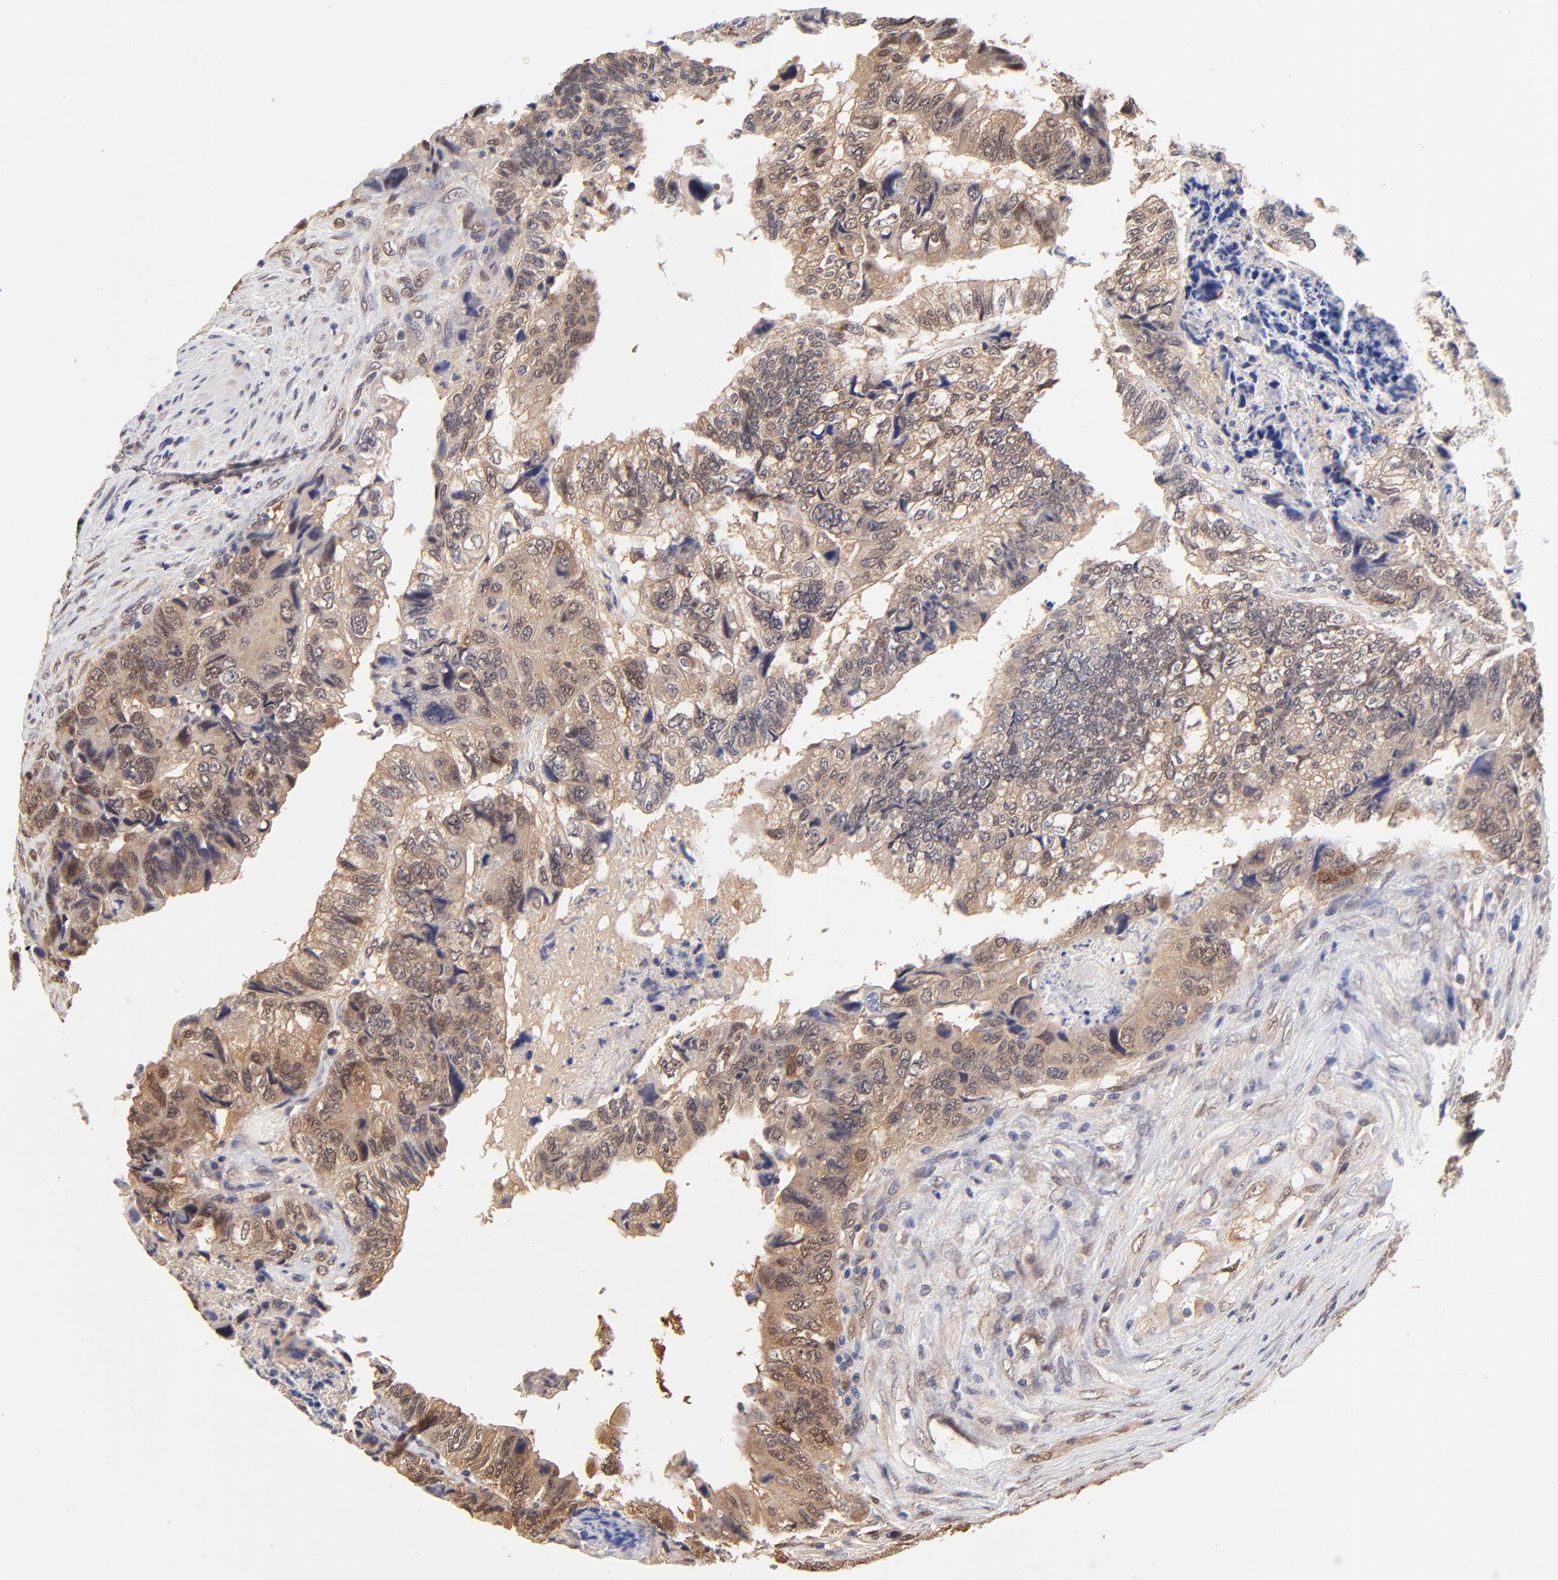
{"staining": {"intensity": "moderate", "quantity": ">75%", "location": "cytoplasmic/membranous,nuclear"}, "tissue": "colorectal cancer", "cell_type": "Tumor cells", "image_type": "cancer", "snomed": [{"axis": "morphology", "description": "Adenocarcinoma, NOS"}, {"axis": "topography", "description": "Rectum"}], "caption": "An immunohistochemistry histopathology image of neoplastic tissue is shown. Protein staining in brown highlights moderate cytoplasmic/membranous and nuclear positivity in colorectal adenocarcinoma within tumor cells.", "gene": "TXNL1", "patient": {"sex": "female", "age": 82}}